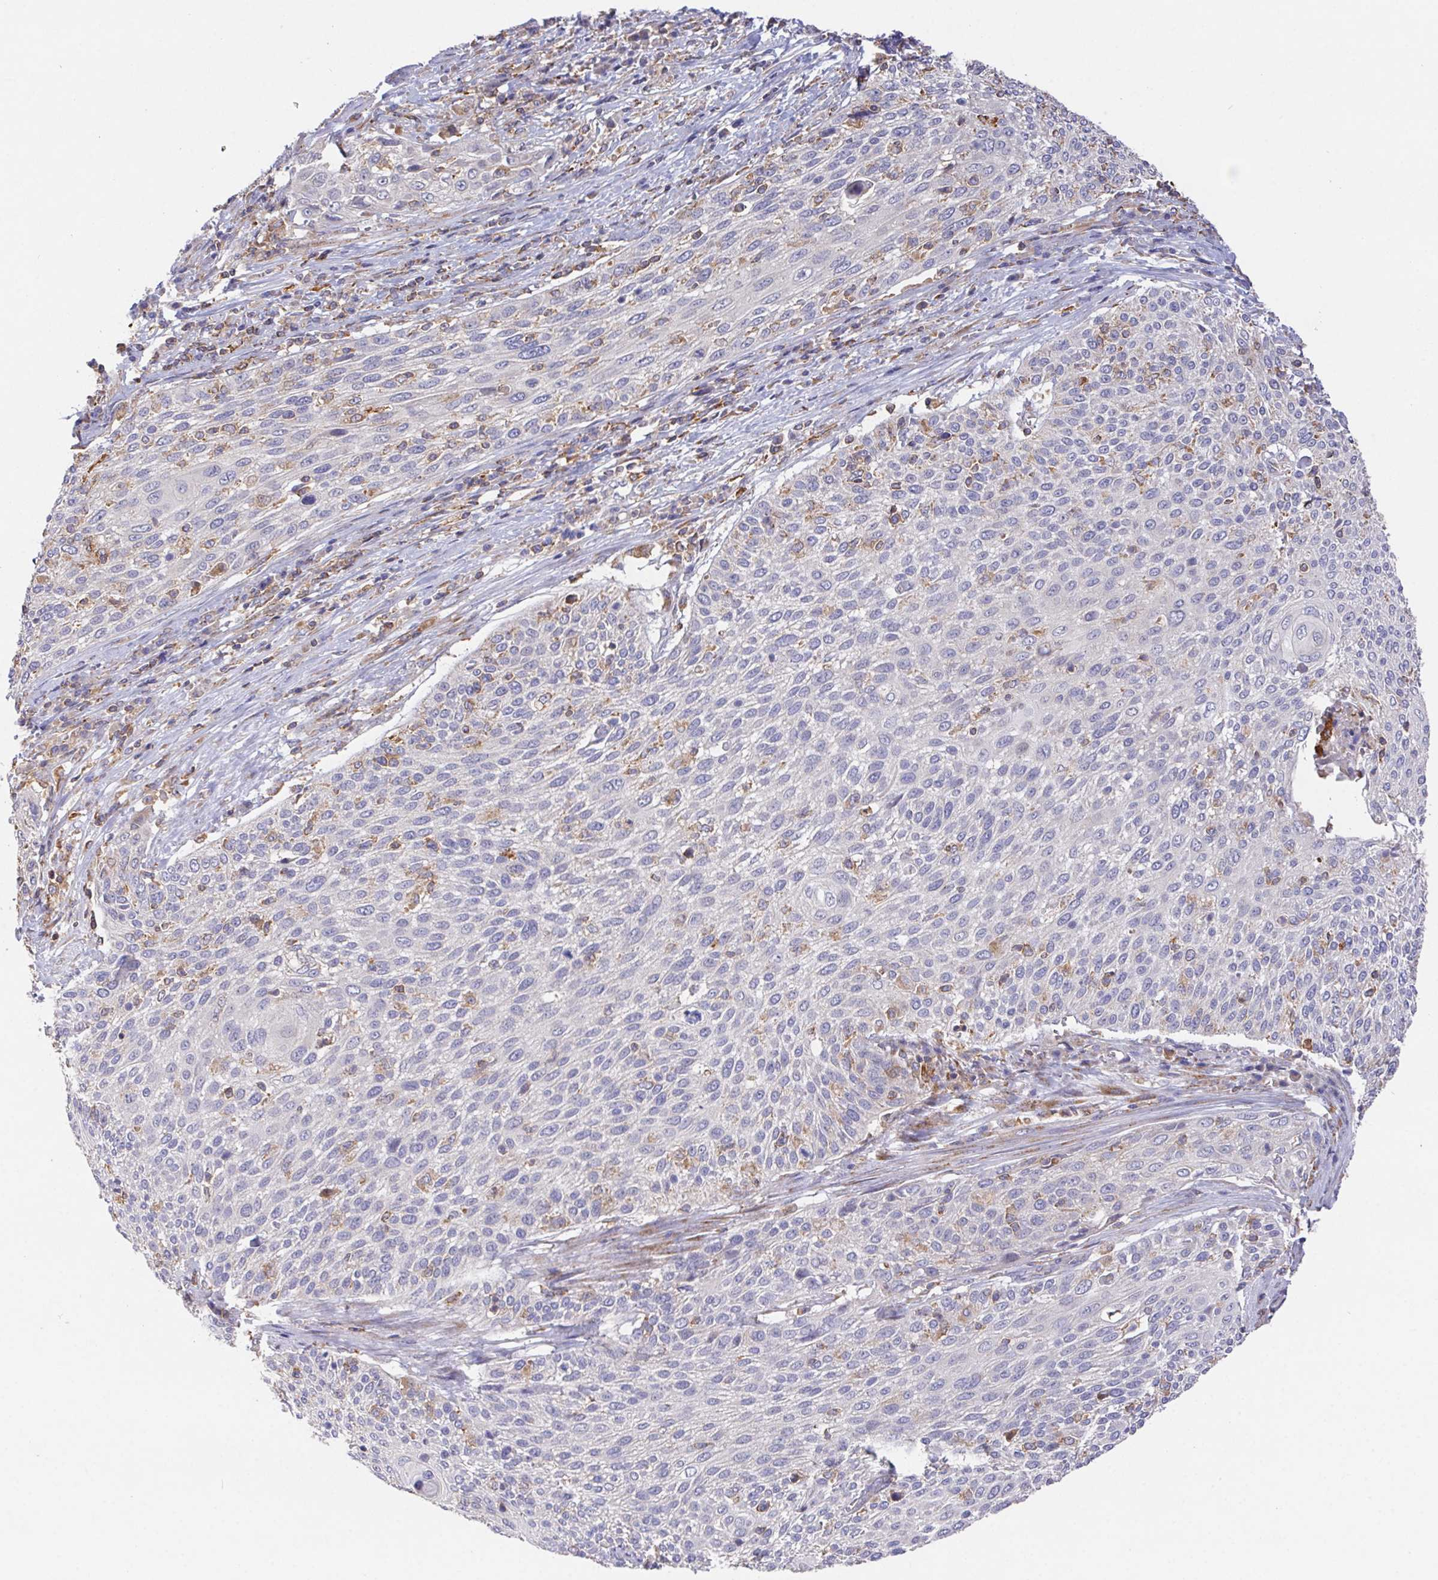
{"staining": {"intensity": "negative", "quantity": "none", "location": "none"}, "tissue": "cervical cancer", "cell_type": "Tumor cells", "image_type": "cancer", "snomed": [{"axis": "morphology", "description": "Squamous cell carcinoma, NOS"}, {"axis": "topography", "description": "Cervix"}], "caption": "Micrograph shows no protein positivity in tumor cells of squamous cell carcinoma (cervical) tissue.", "gene": "FAM241A", "patient": {"sex": "female", "age": 31}}